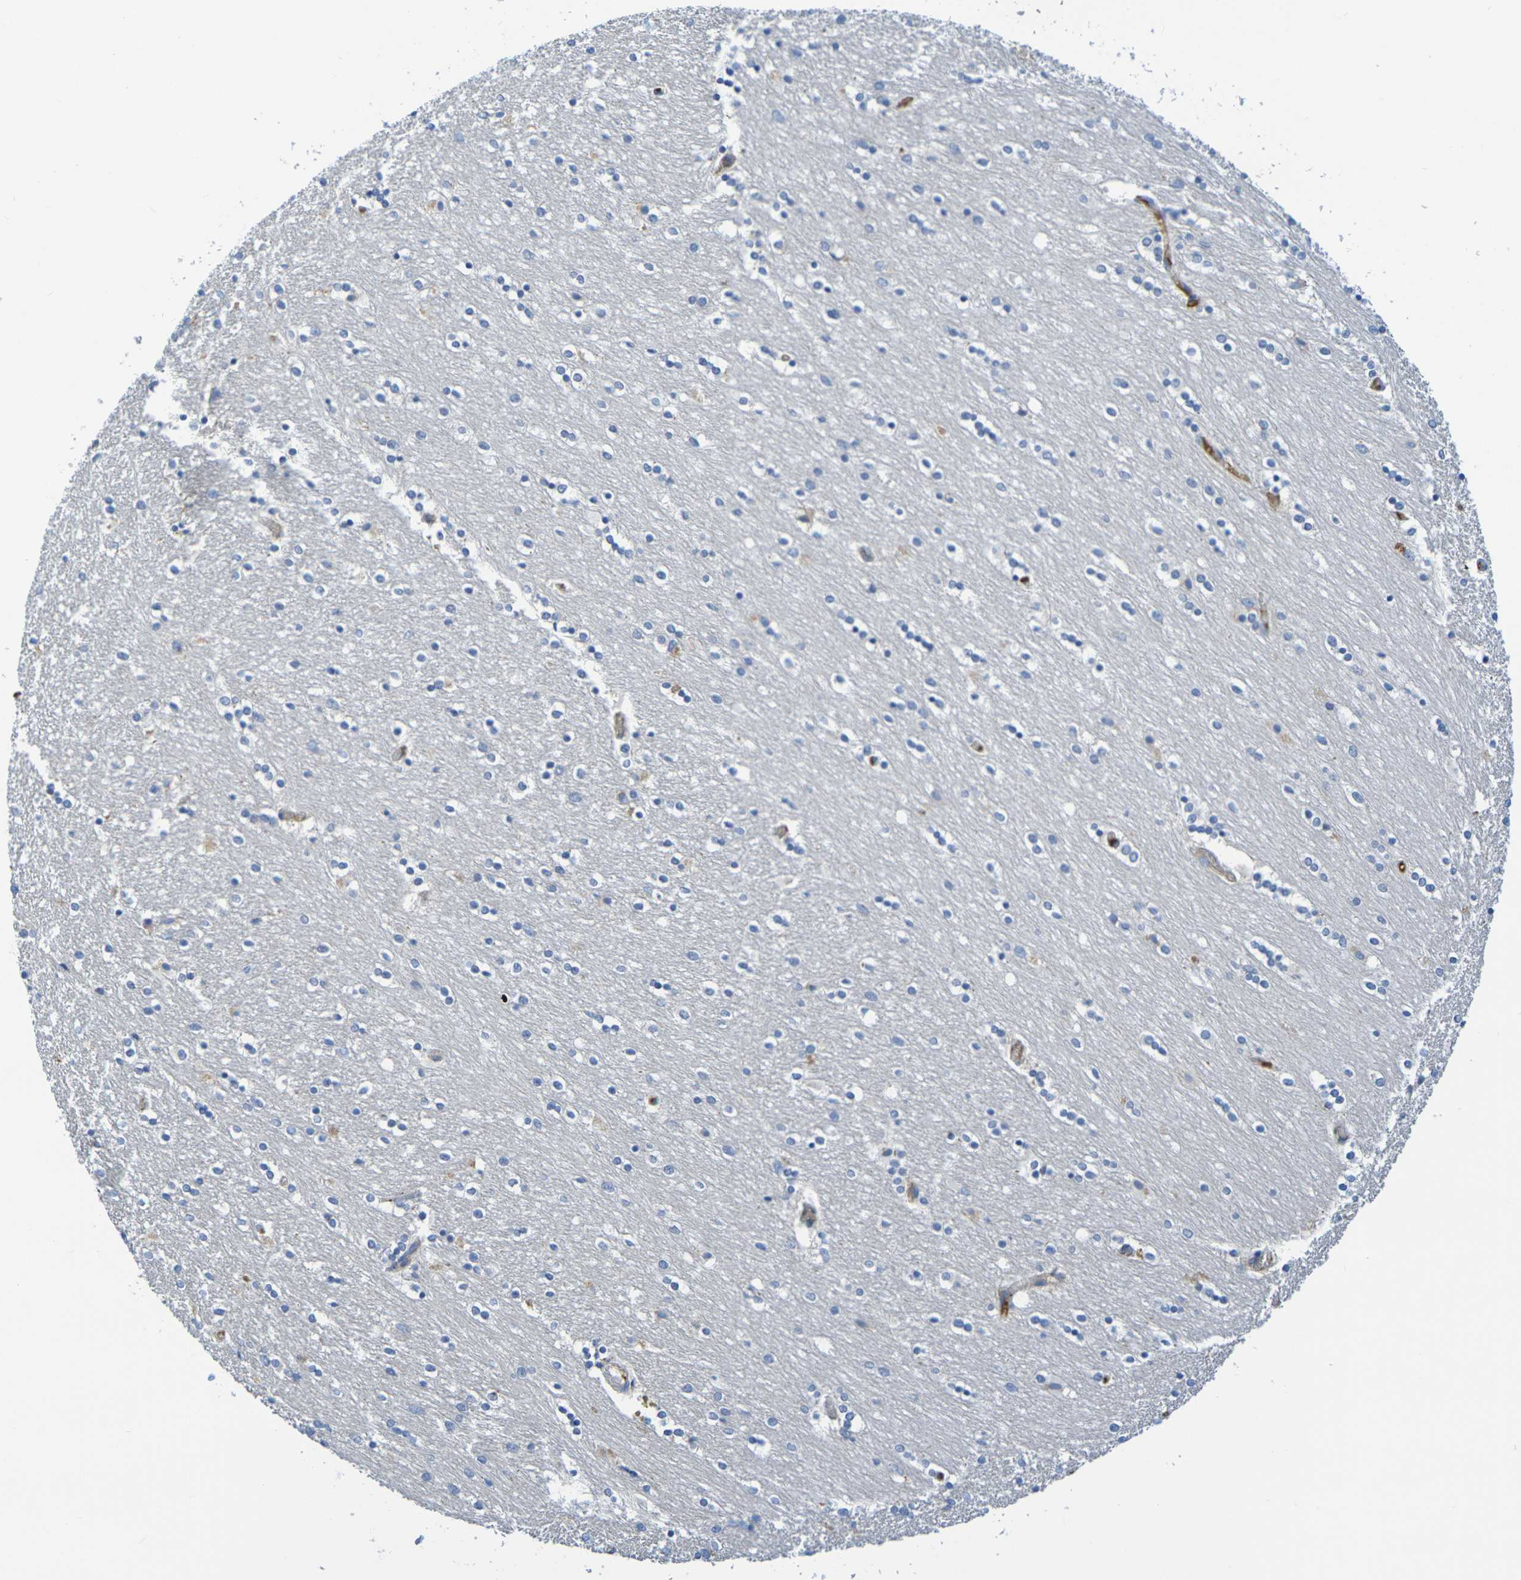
{"staining": {"intensity": "negative", "quantity": "none", "location": "none"}, "tissue": "caudate", "cell_type": "Glial cells", "image_type": "normal", "snomed": [{"axis": "morphology", "description": "Normal tissue, NOS"}, {"axis": "topography", "description": "Lateral ventricle wall"}], "caption": "Micrograph shows no protein positivity in glial cells of unremarkable caudate.", "gene": "C1QA", "patient": {"sex": "female", "age": 54}}